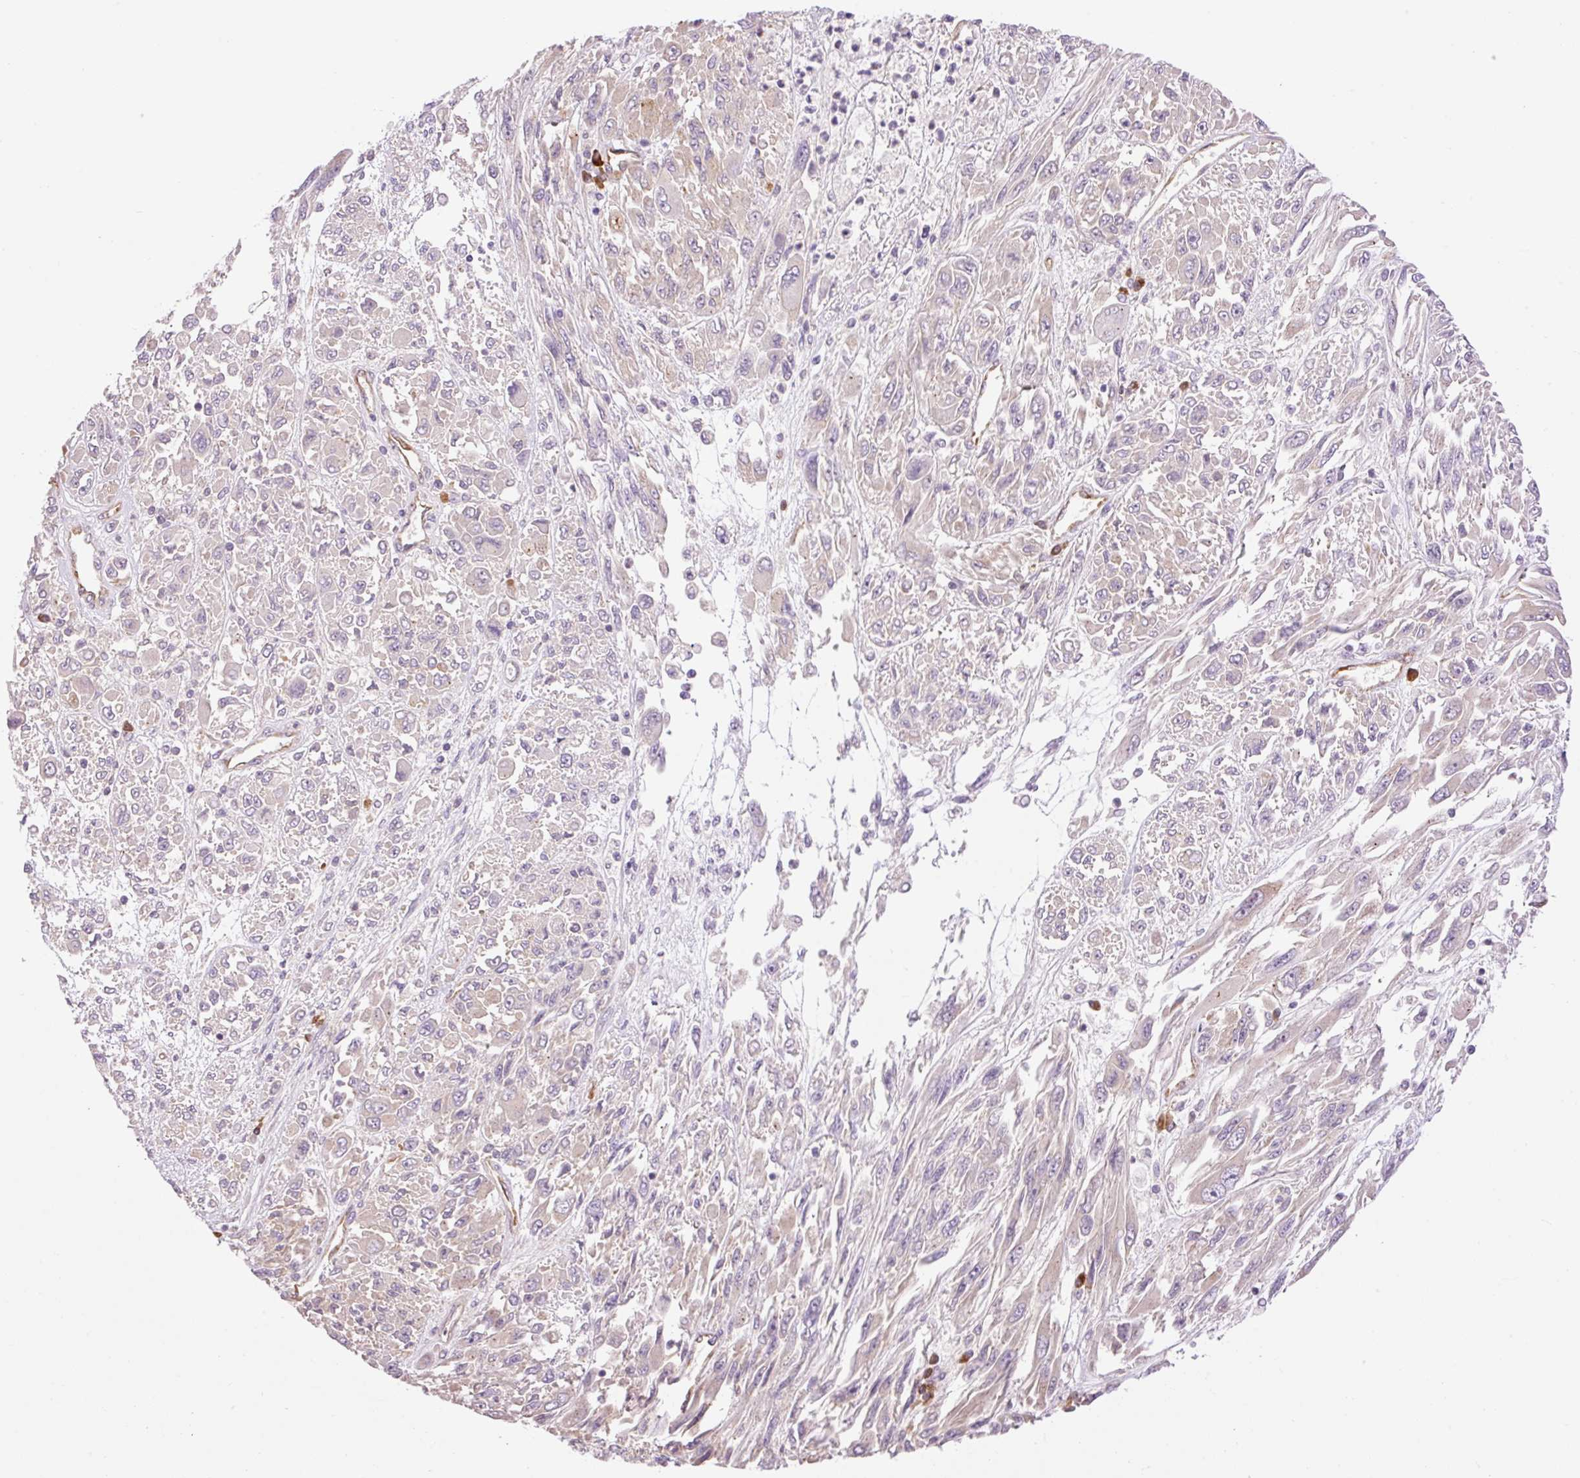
{"staining": {"intensity": "weak", "quantity": "<25%", "location": "cytoplasmic/membranous"}, "tissue": "melanoma", "cell_type": "Tumor cells", "image_type": "cancer", "snomed": [{"axis": "morphology", "description": "Malignant melanoma, NOS"}, {"axis": "topography", "description": "Skin"}], "caption": "This is an immunohistochemistry (IHC) micrograph of melanoma. There is no positivity in tumor cells.", "gene": "PNPLA5", "patient": {"sex": "female", "age": 91}}